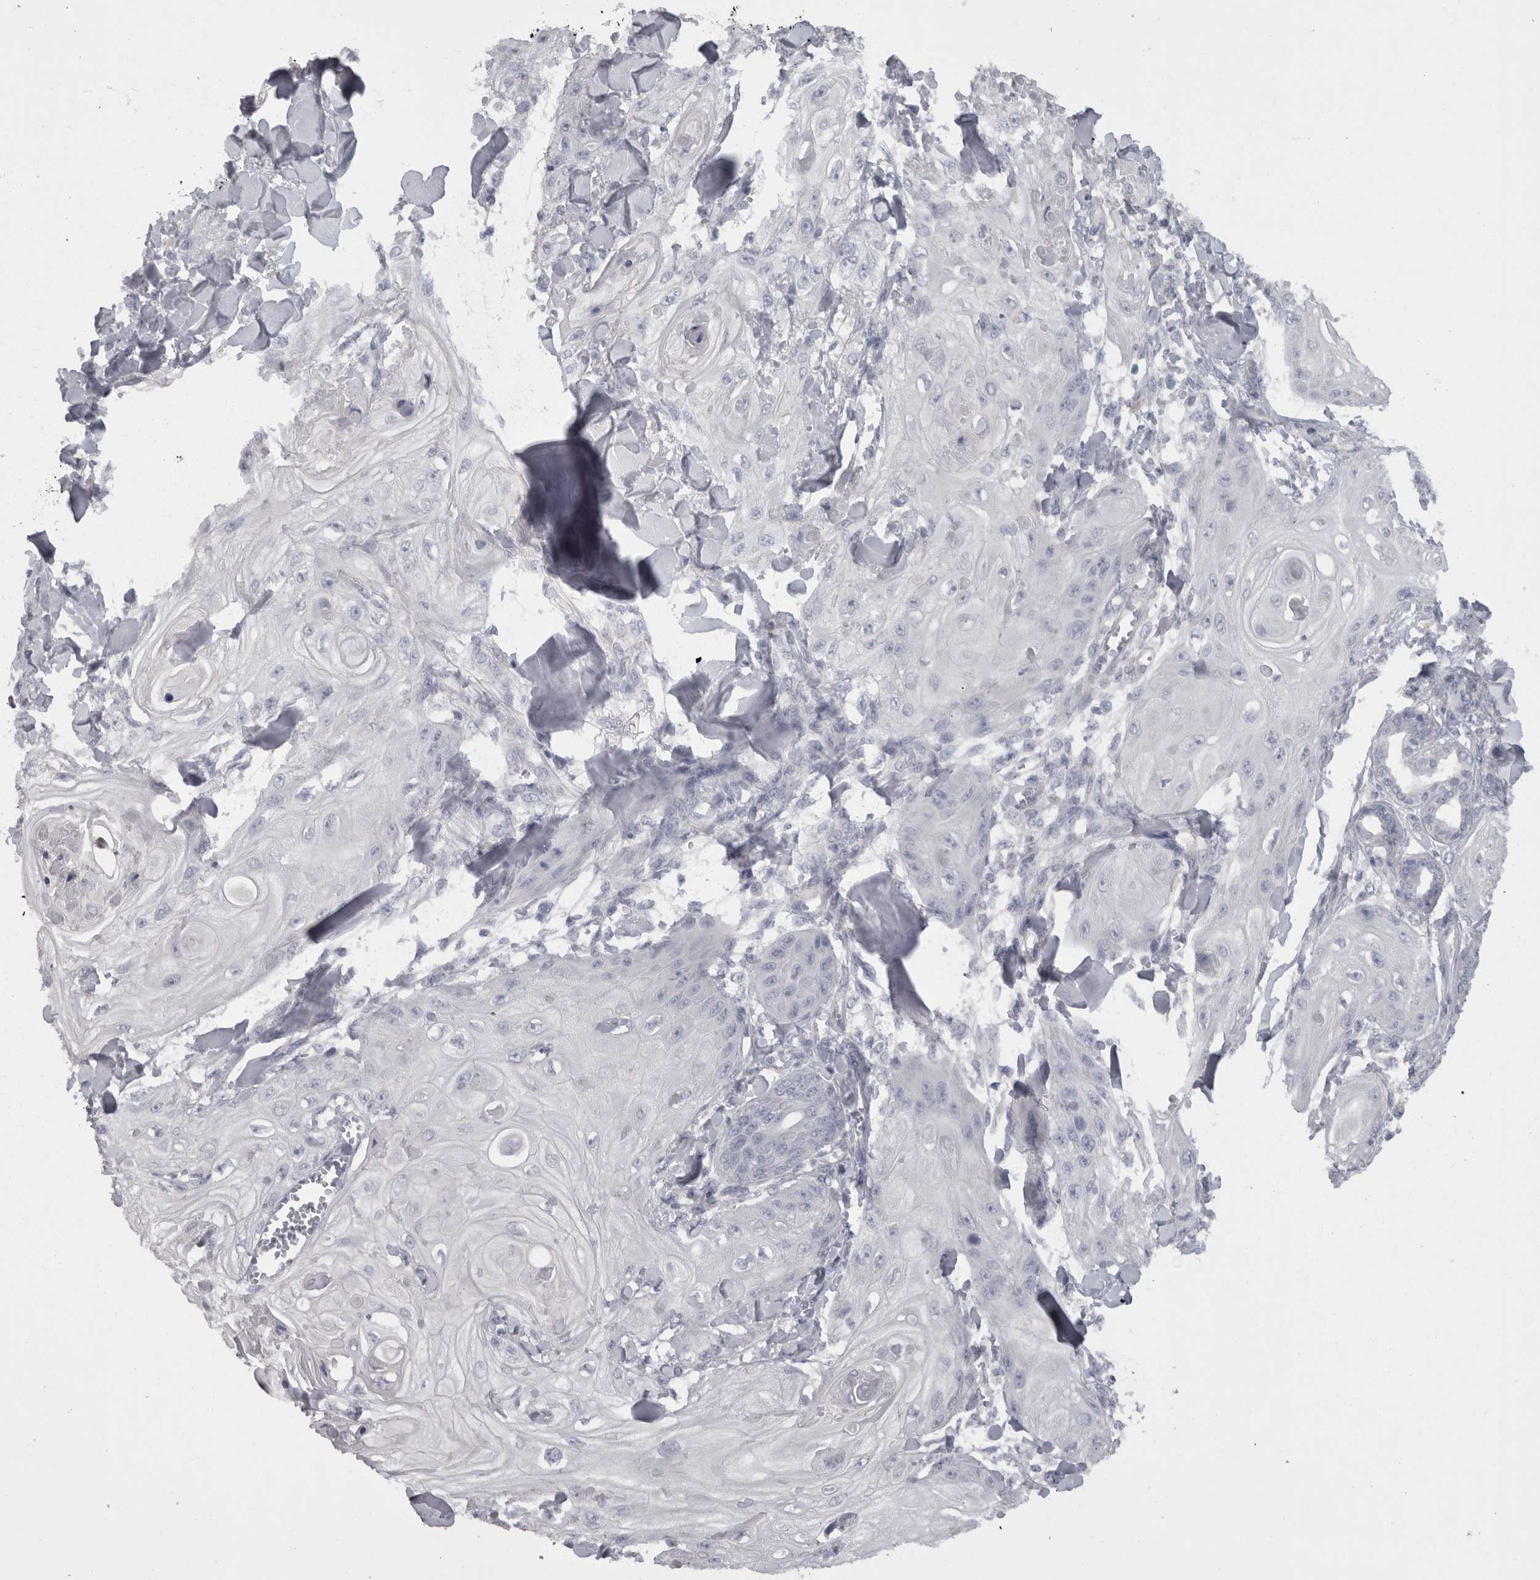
{"staining": {"intensity": "negative", "quantity": "none", "location": "none"}, "tissue": "skin cancer", "cell_type": "Tumor cells", "image_type": "cancer", "snomed": [{"axis": "morphology", "description": "Squamous cell carcinoma, NOS"}, {"axis": "topography", "description": "Skin"}], "caption": "IHC image of skin squamous cell carcinoma stained for a protein (brown), which displays no positivity in tumor cells.", "gene": "CAMK2D", "patient": {"sex": "male", "age": 74}}